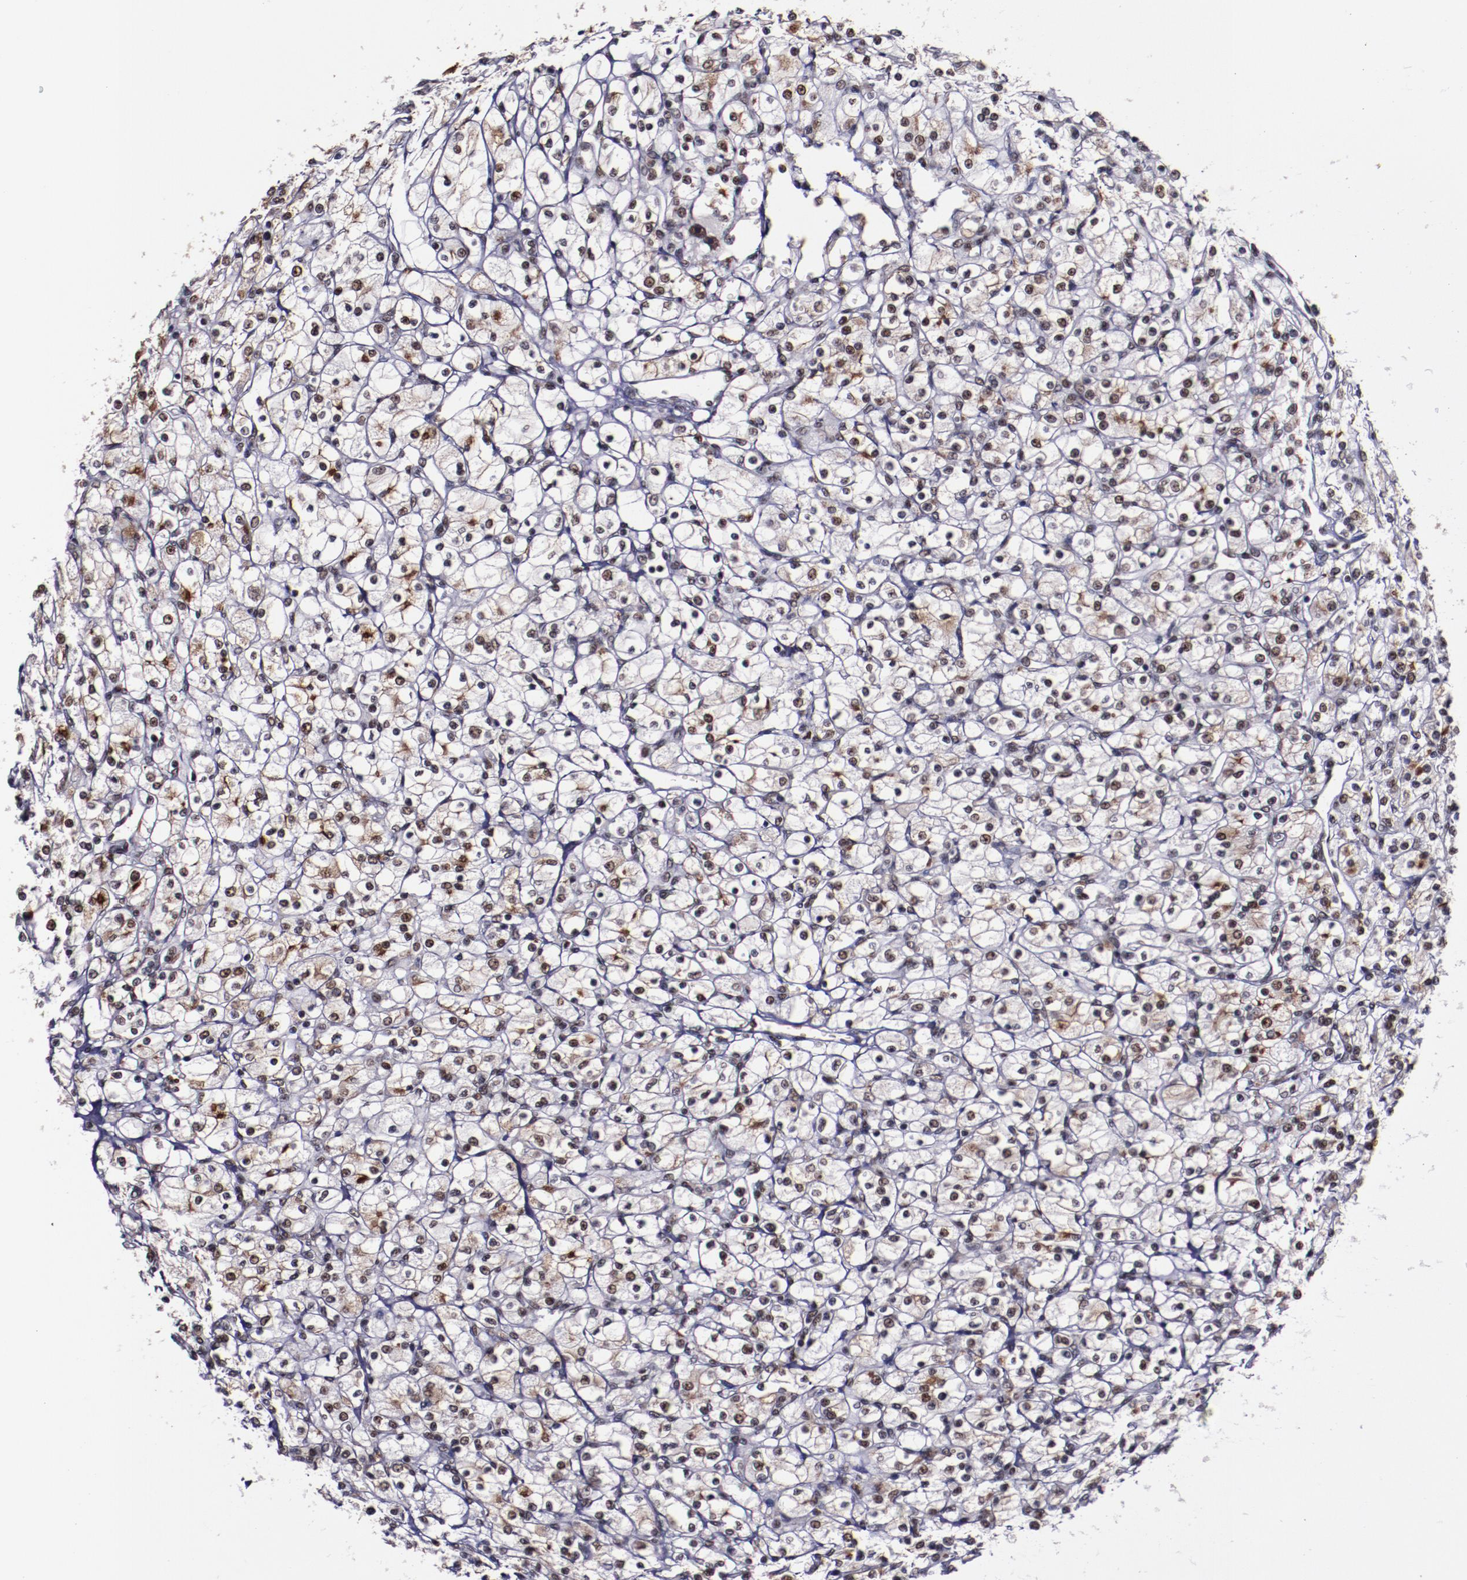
{"staining": {"intensity": "moderate", "quantity": "25%-75%", "location": "nuclear"}, "tissue": "renal cancer", "cell_type": "Tumor cells", "image_type": "cancer", "snomed": [{"axis": "morphology", "description": "Adenocarcinoma, NOS"}, {"axis": "topography", "description": "Kidney"}], "caption": "IHC (DAB (3,3'-diaminobenzidine)) staining of human adenocarcinoma (renal) exhibits moderate nuclear protein staining in approximately 25%-75% of tumor cells. Nuclei are stained in blue.", "gene": "PPP4R3A", "patient": {"sex": "female", "age": 83}}